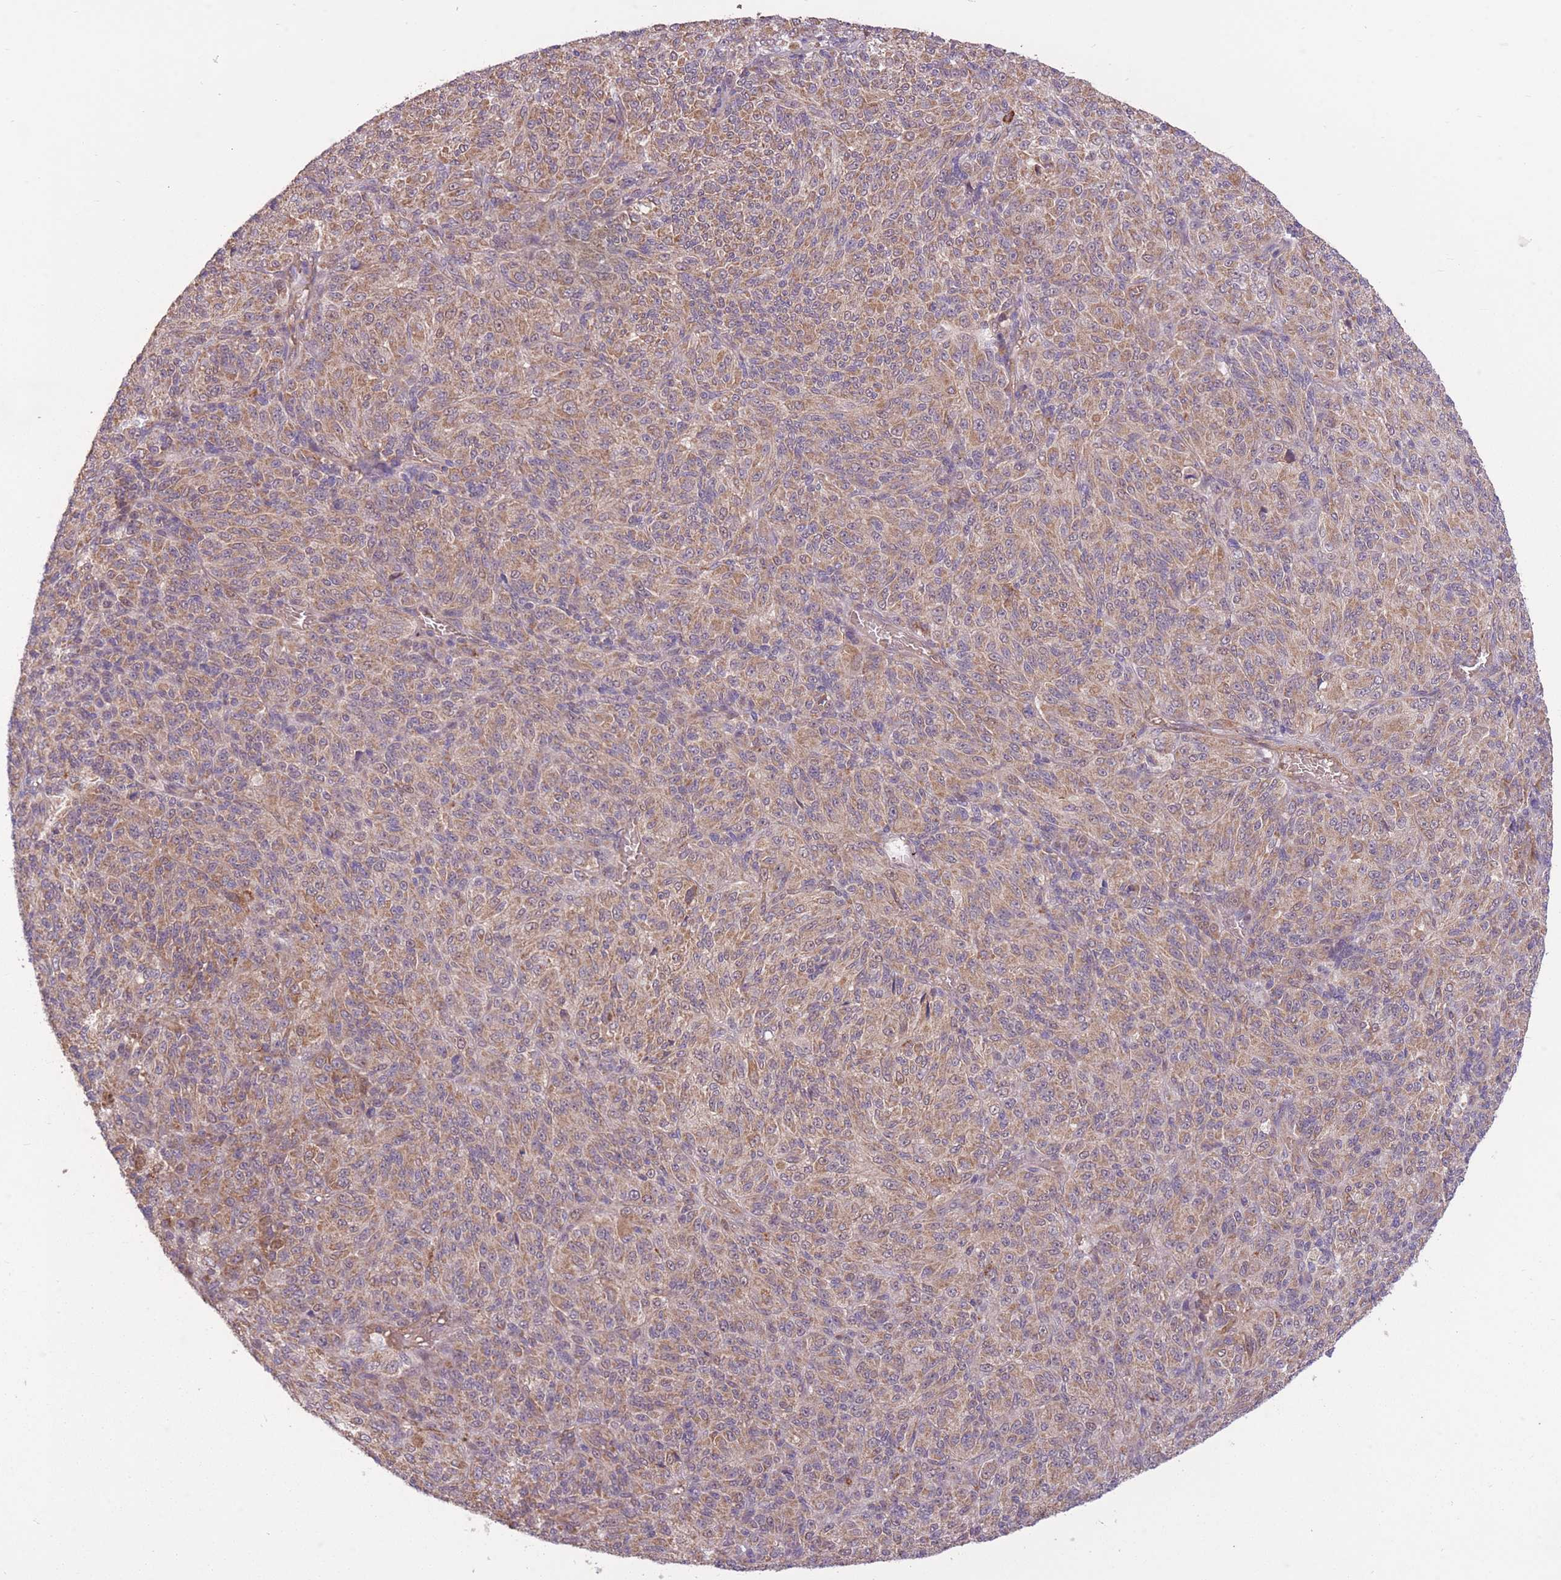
{"staining": {"intensity": "moderate", "quantity": ">75%", "location": "cytoplasmic/membranous"}, "tissue": "melanoma", "cell_type": "Tumor cells", "image_type": "cancer", "snomed": [{"axis": "morphology", "description": "Malignant melanoma, Metastatic site"}, {"axis": "topography", "description": "Brain"}], "caption": "Human malignant melanoma (metastatic site) stained with a protein marker exhibits moderate staining in tumor cells.", "gene": "POLR3F", "patient": {"sex": "female", "age": 56}}